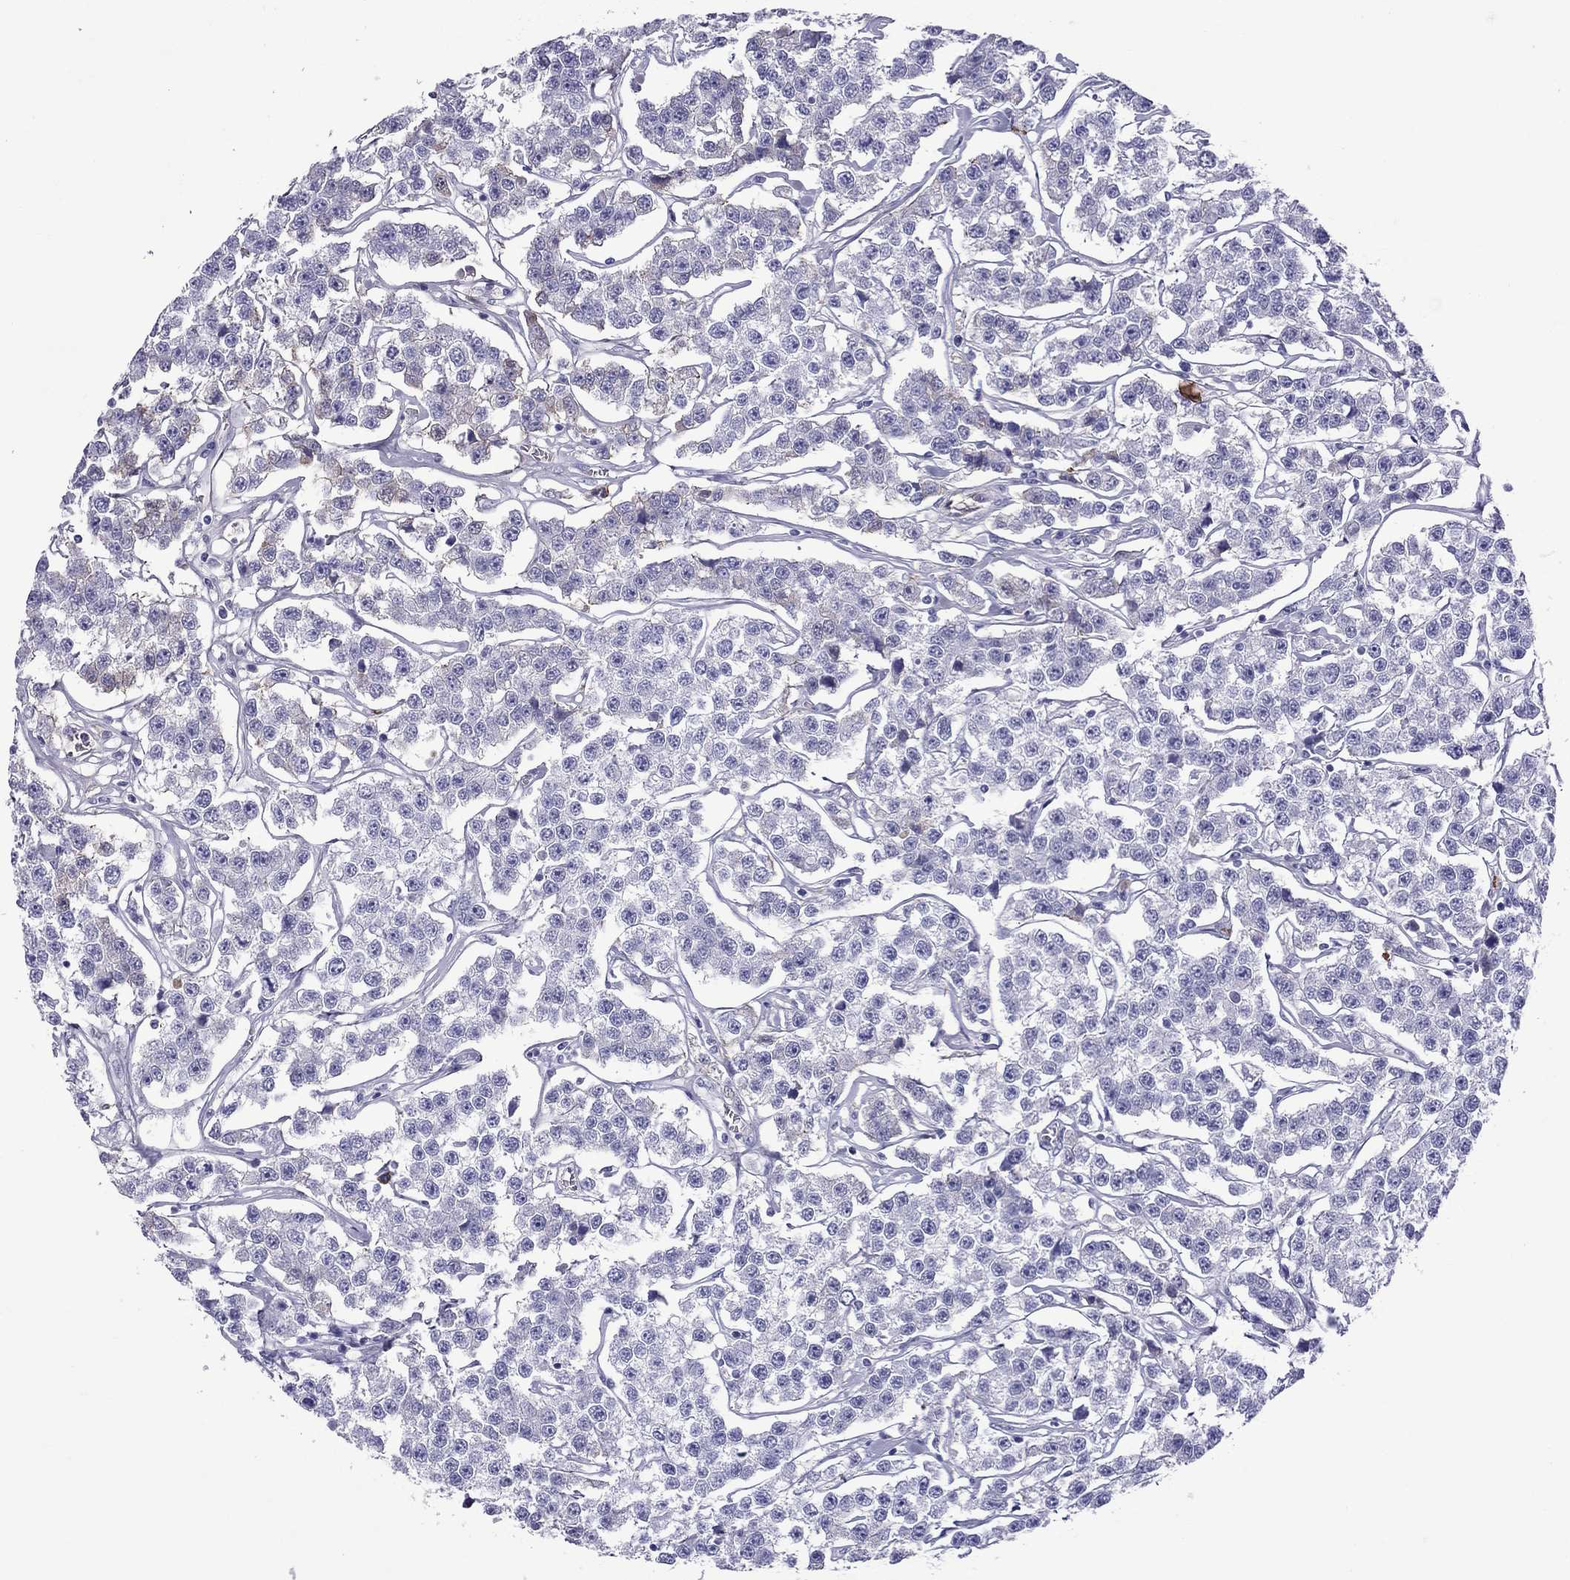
{"staining": {"intensity": "weak", "quantity": "<25%", "location": "cytoplasmic/membranous"}, "tissue": "testis cancer", "cell_type": "Tumor cells", "image_type": "cancer", "snomed": [{"axis": "morphology", "description": "Seminoma, NOS"}, {"axis": "topography", "description": "Testis"}], "caption": "This micrograph is of testis seminoma stained with immunohistochemistry (IHC) to label a protein in brown with the nuclei are counter-stained blue. There is no positivity in tumor cells. (Immunohistochemistry (ihc), brightfield microscopy, high magnification).", "gene": "SCART1", "patient": {"sex": "male", "age": 59}}